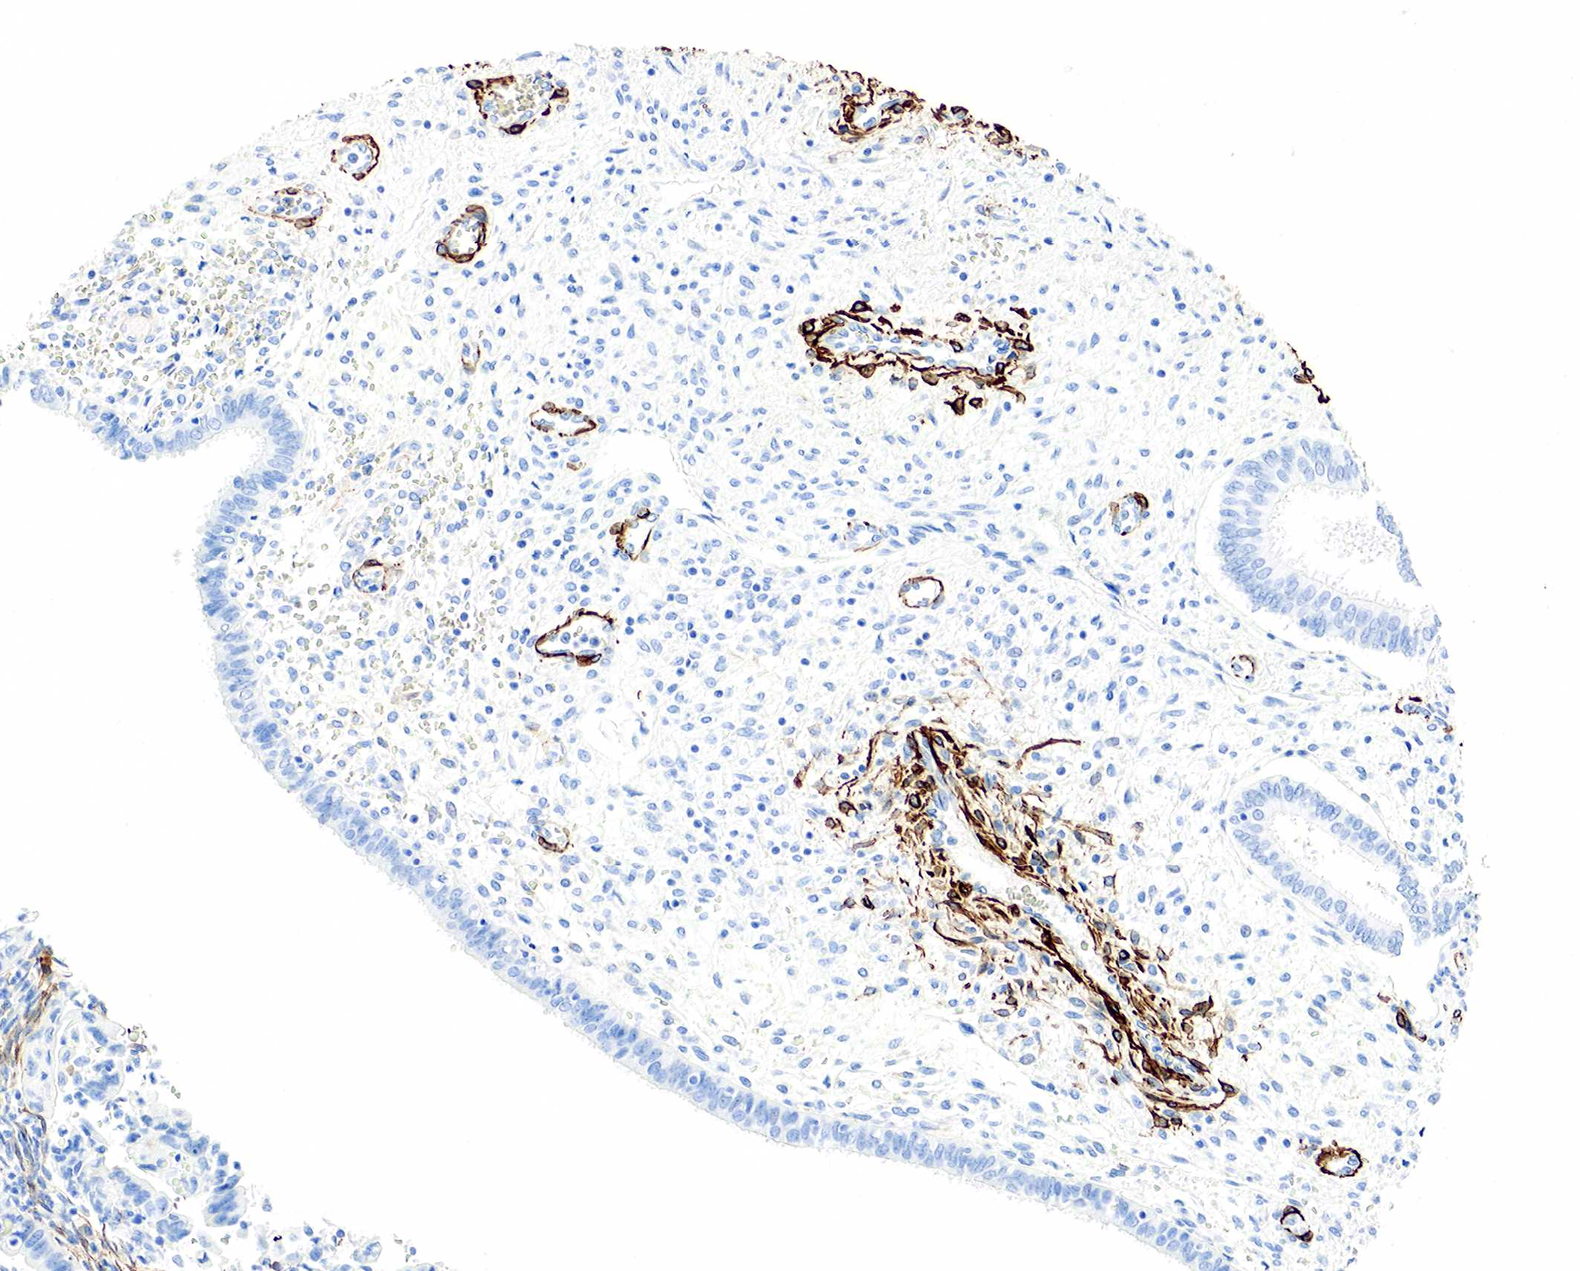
{"staining": {"intensity": "negative", "quantity": "none", "location": "none"}, "tissue": "cervical cancer", "cell_type": "Tumor cells", "image_type": "cancer", "snomed": [{"axis": "morphology", "description": "Normal tissue, NOS"}, {"axis": "morphology", "description": "Adenocarcinoma, NOS"}, {"axis": "topography", "description": "Cervix"}], "caption": "An IHC photomicrograph of cervical cancer (adenocarcinoma) is shown. There is no staining in tumor cells of cervical cancer (adenocarcinoma).", "gene": "ACTA1", "patient": {"sex": "female", "age": 34}}